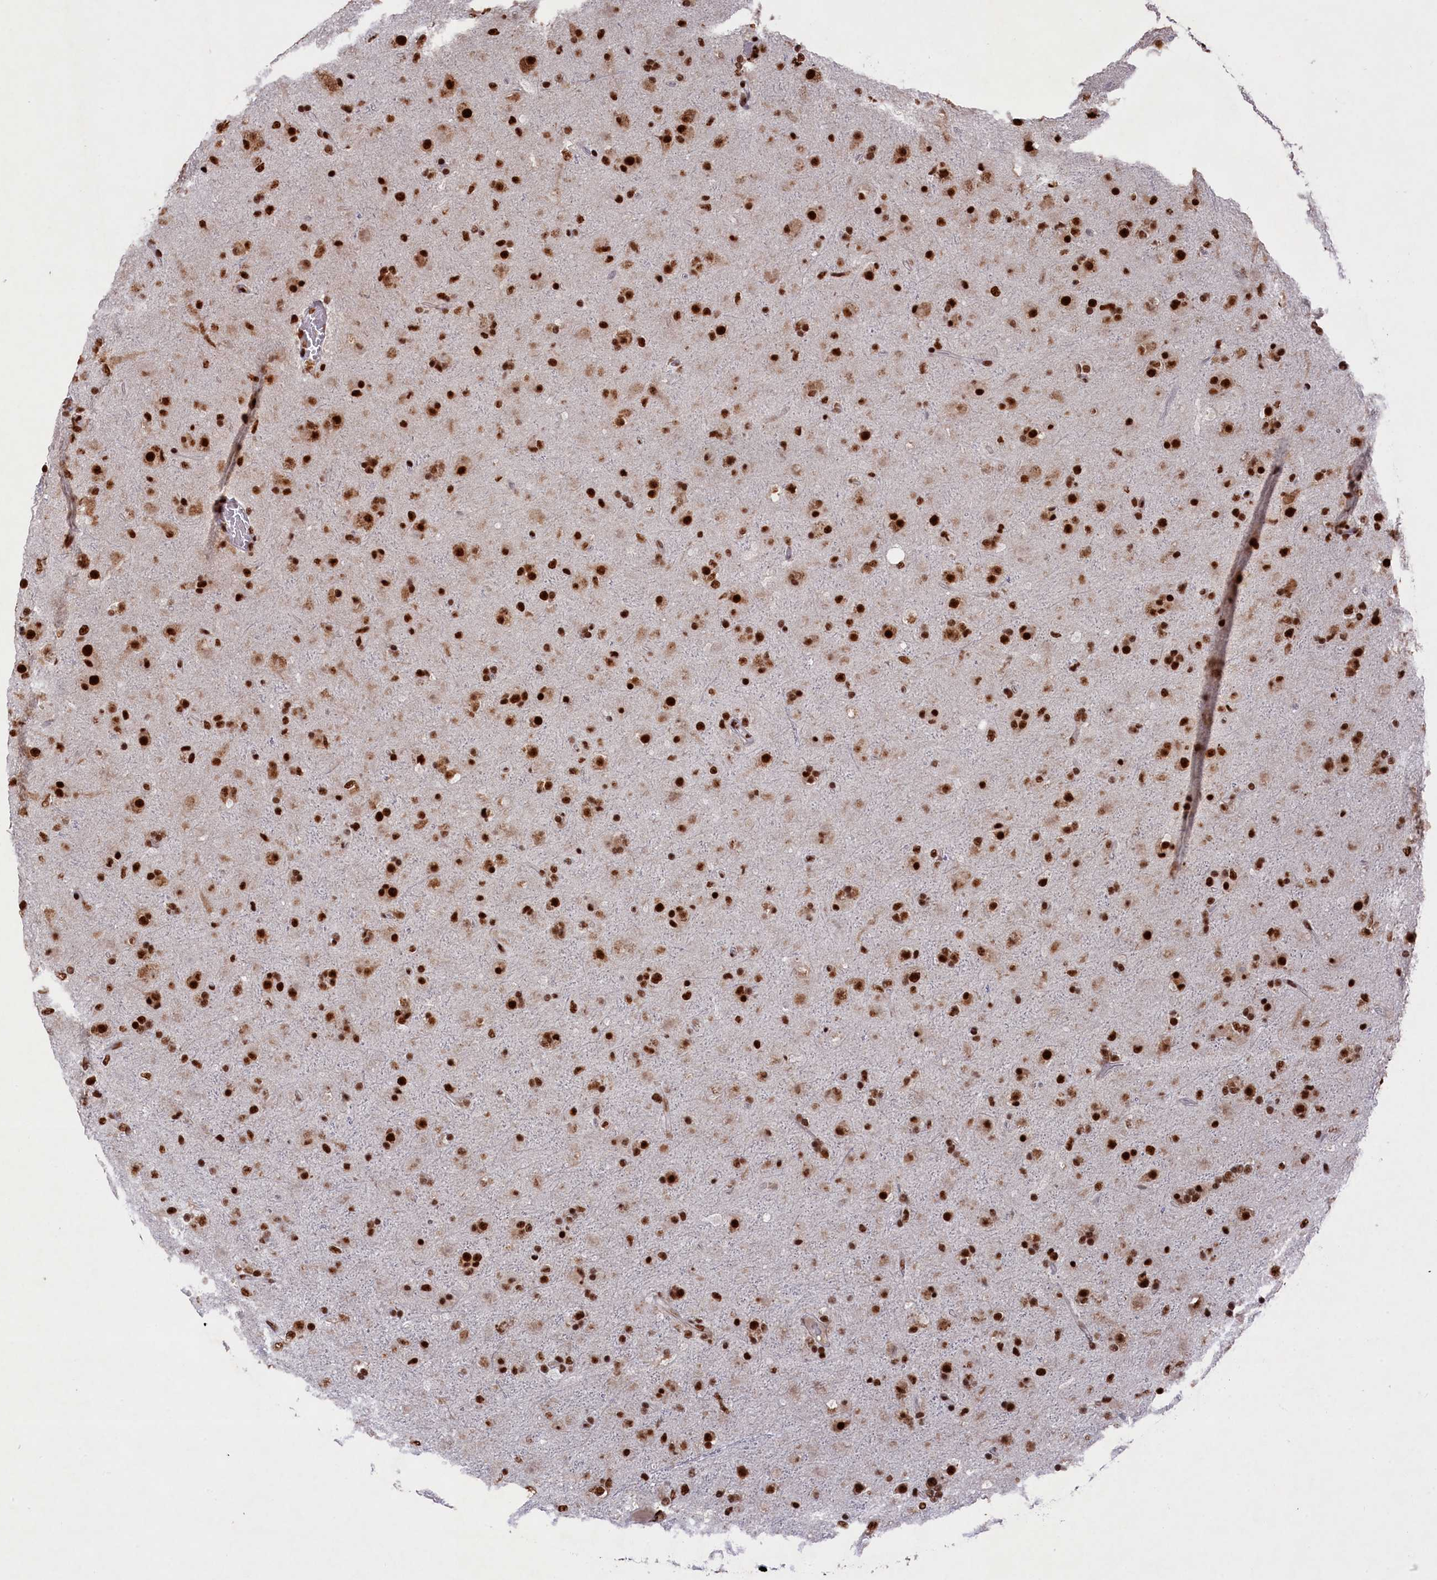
{"staining": {"intensity": "strong", "quantity": ">75%", "location": "nuclear"}, "tissue": "glioma", "cell_type": "Tumor cells", "image_type": "cancer", "snomed": [{"axis": "morphology", "description": "Glioma, malignant, Low grade"}, {"axis": "topography", "description": "Brain"}], "caption": "Approximately >75% of tumor cells in malignant glioma (low-grade) exhibit strong nuclear protein staining as visualized by brown immunohistochemical staining.", "gene": "PRPF31", "patient": {"sex": "male", "age": 65}}